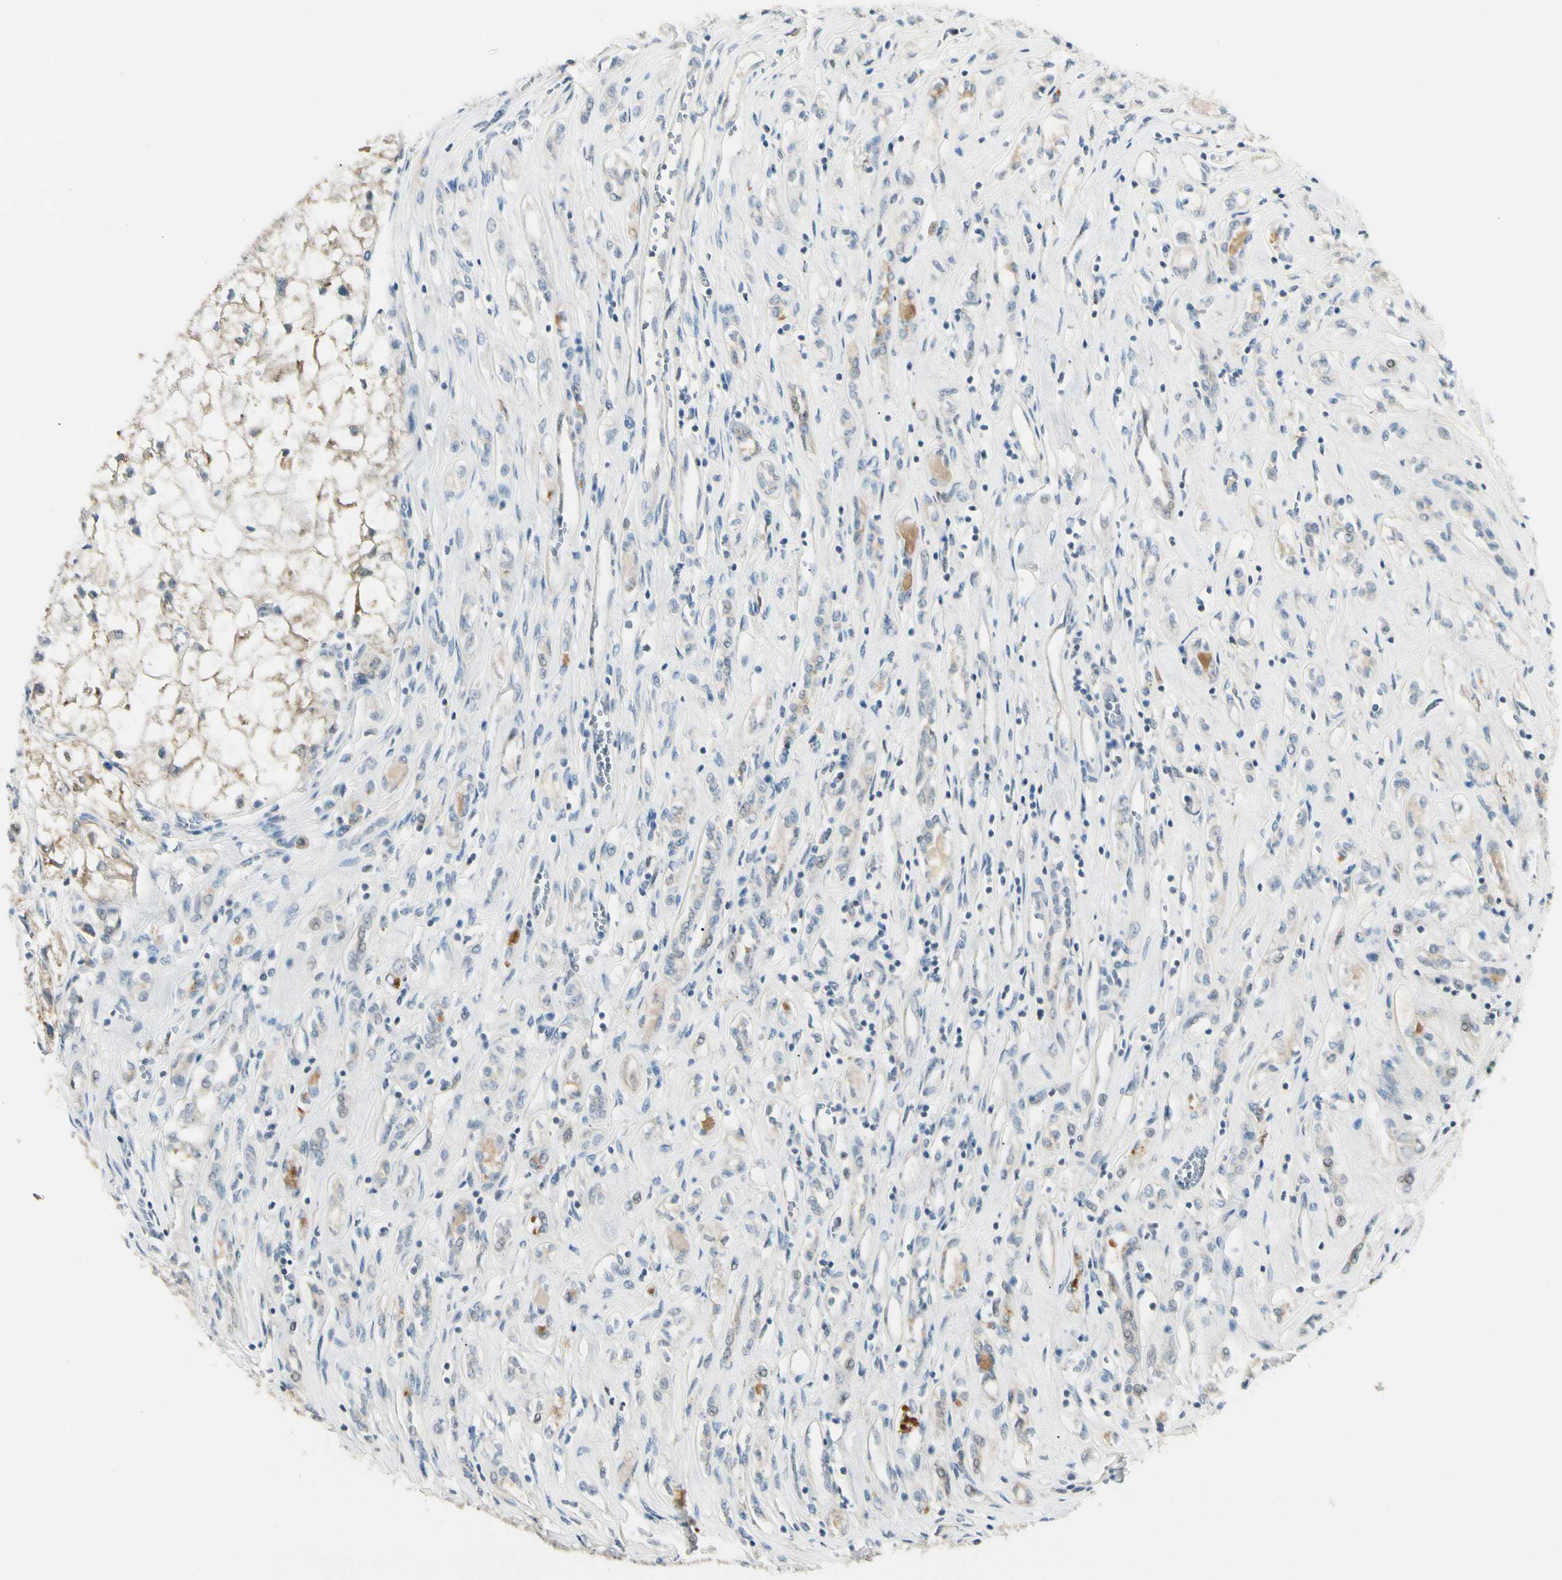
{"staining": {"intensity": "weak", "quantity": "25%-75%", "location": "cytoplasmic/membranous"}, "tissue": "renal cancer", "cell_type": "Tumor cells", "image_type": "cancer", "snomed": [{"axis": "morphology", "description": "Adenocarcinoma, NOS"}, {"axis": "topography", "description": "Kidney"}], "caption": "A photomicrograph of human renal cancer (adenocarcinoma) stained for a protein demonstrates weak cytoplasmic/membranous brown staining in tumor cells.", "gene": "P3H2", "patient": {"sex": "female", "age": 70}}